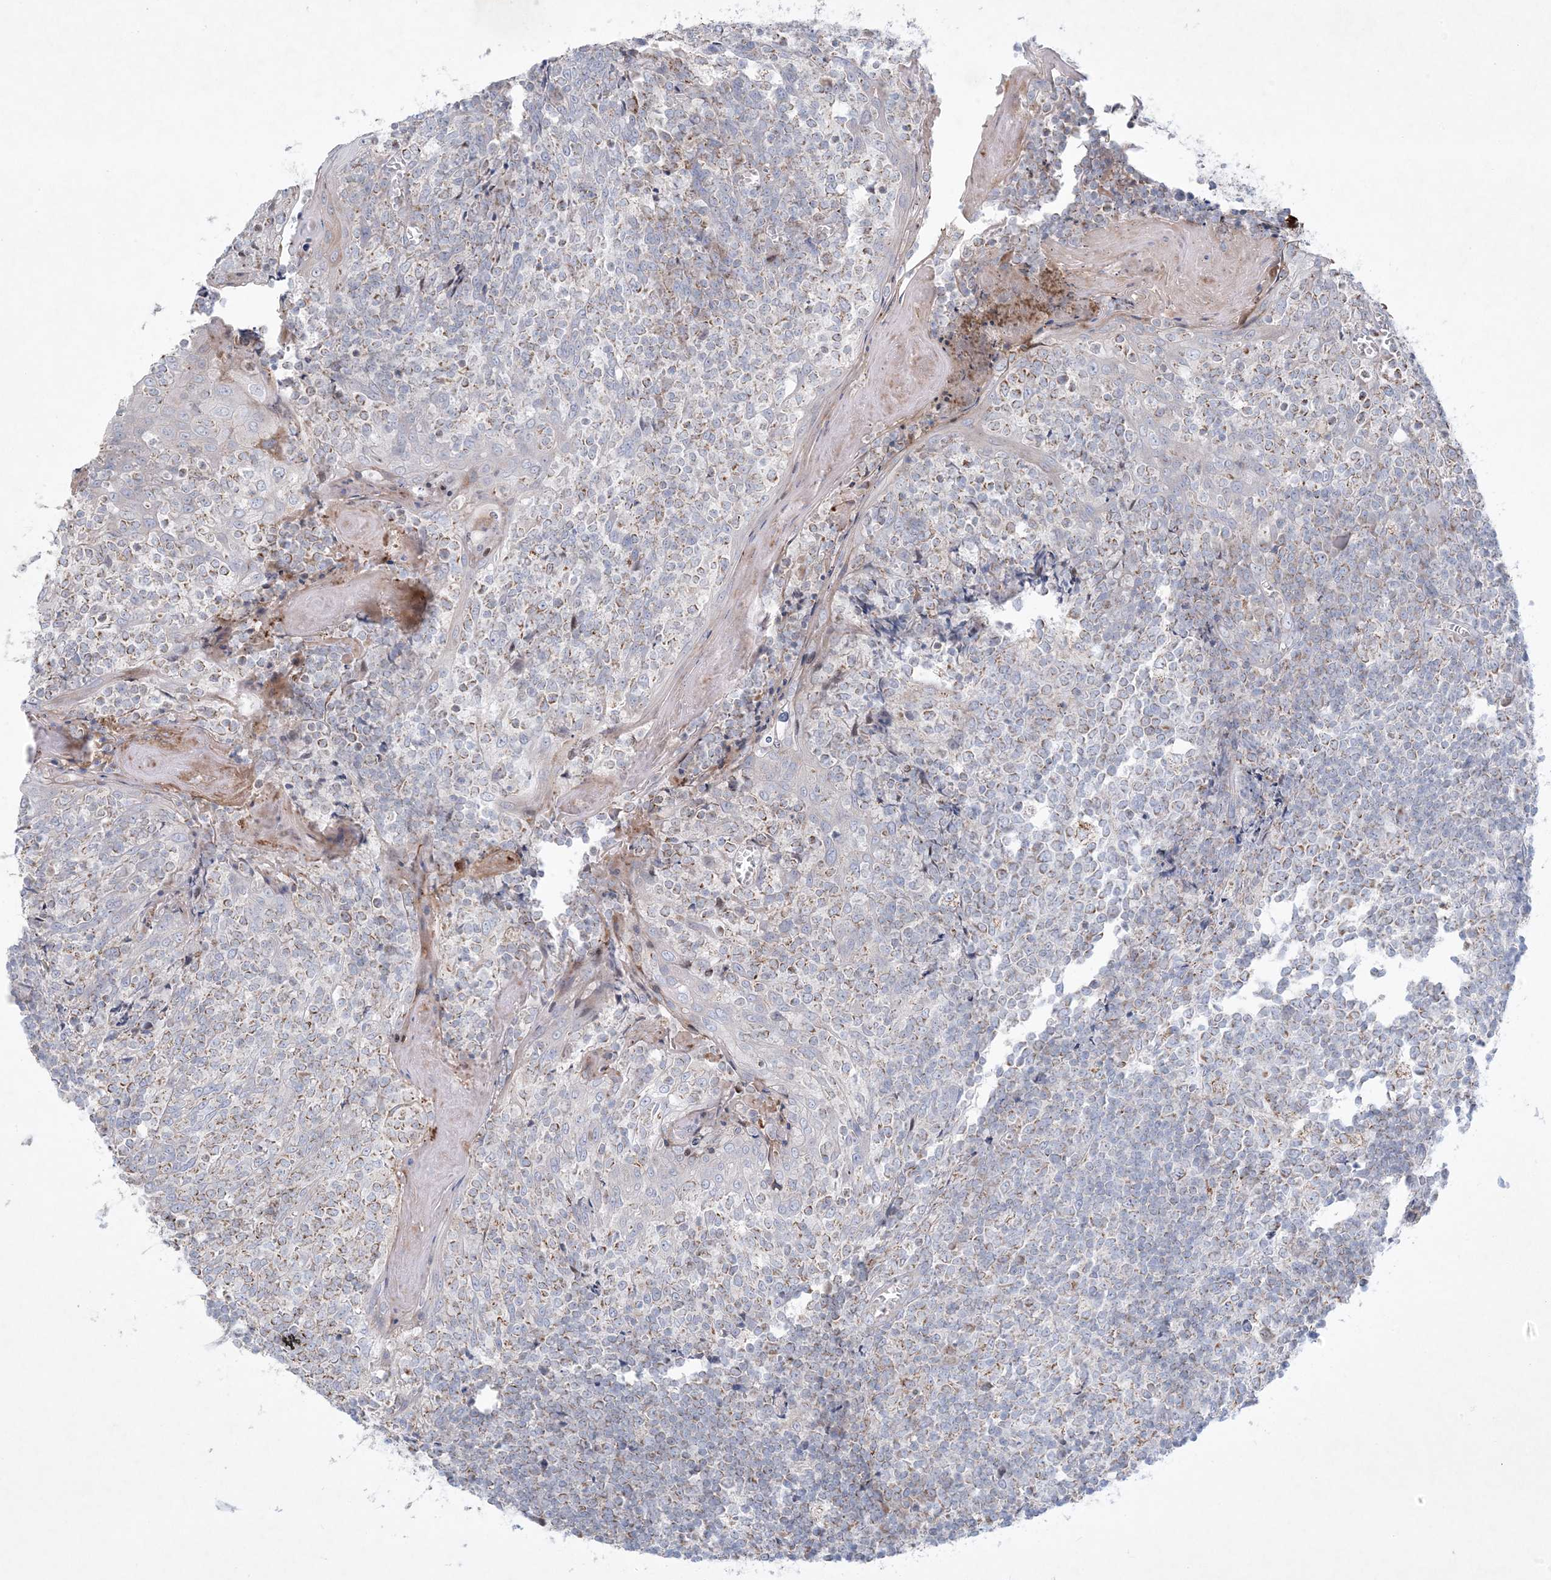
{"staining": {"intensity": "weak", "quantity": "<25%", "location": "cytoplasmic/membranous"}, "tissue": "tonsil", "cell_type": "Germinal center cells", "image_type": "normal", "snomed": [{"axis": "morphology", "description": "Normal tissue, NOS"}, {"axis": "topography", "description": "Tonsil"}], "caption": "Protein analysis of normal tonsil demonstrates no significant positivity in germinal center cells. The staining was performed using DAB (3,3'-diaminobenzidine) to visualize the protein expression in brown, while the nuclei were stained in blue with hematoxylin (Magnification: 20x).", "gene": "KCTD6", "patient": {"sex": "female", "age": 19}}